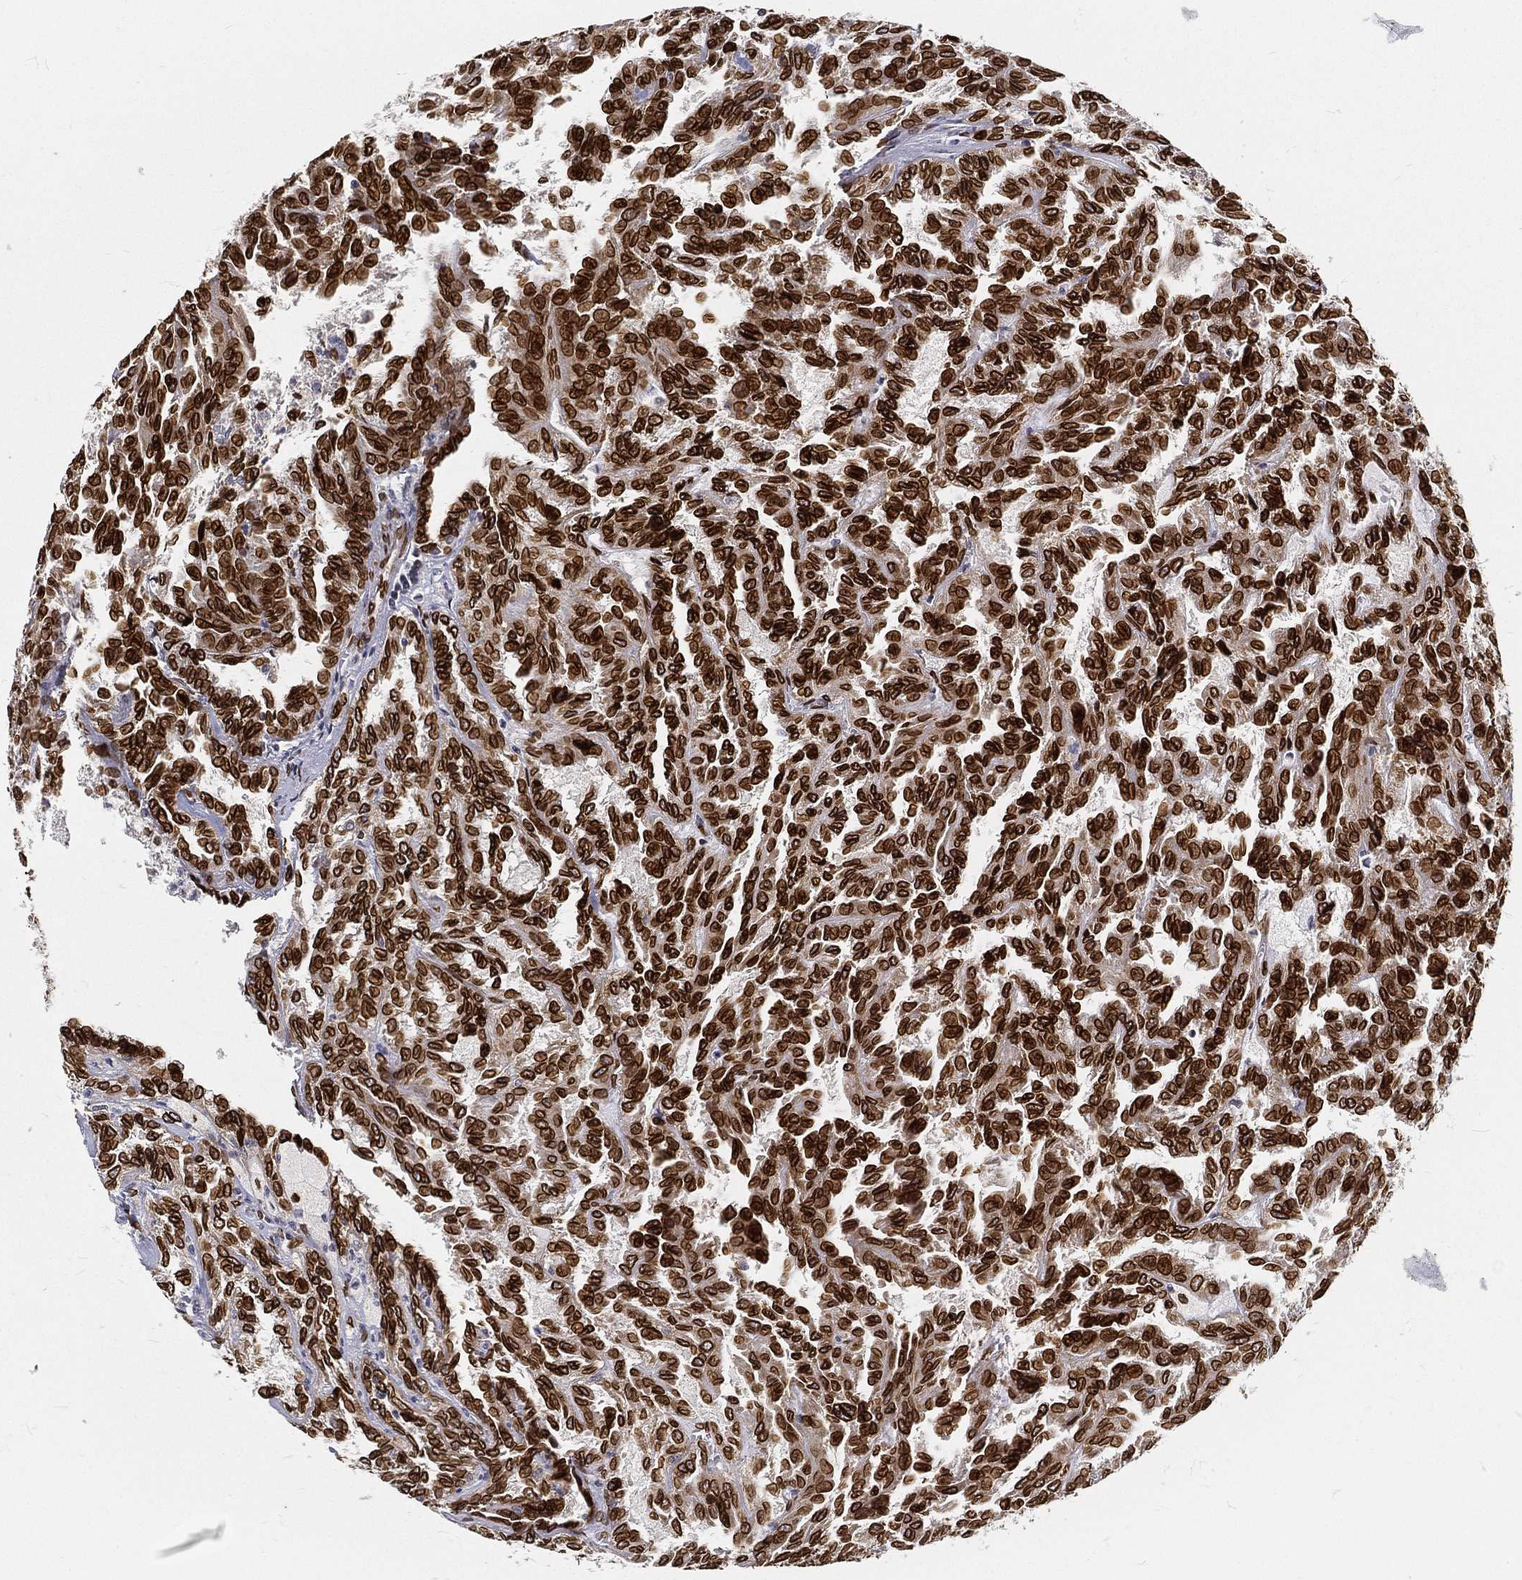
{"staining": {"intensity": "strong", "quantity": ">75%", "location": "cytoplasmic/membranous,nuclear"}, "tissue": "renal cancer", "cell_type": "Tumor cells", "image_type": "cancer", "snomed": [{"axis": "morphology", "description": "Adenocarcinoma, NOS"}, {"axis": "topography", "description": "Kidney"}], "caption": "Immunohistochemical staining of human renal cancer (adenocarcinoma) shows high levels of strong cytoplasmic/membranous and nuclear staining in approximately >75% of tumor cells. (Brightfield microscopy of DAB IHC at high magnification).", "gene": "PALB2", "patient": {"sex": "male", "age": 79}}